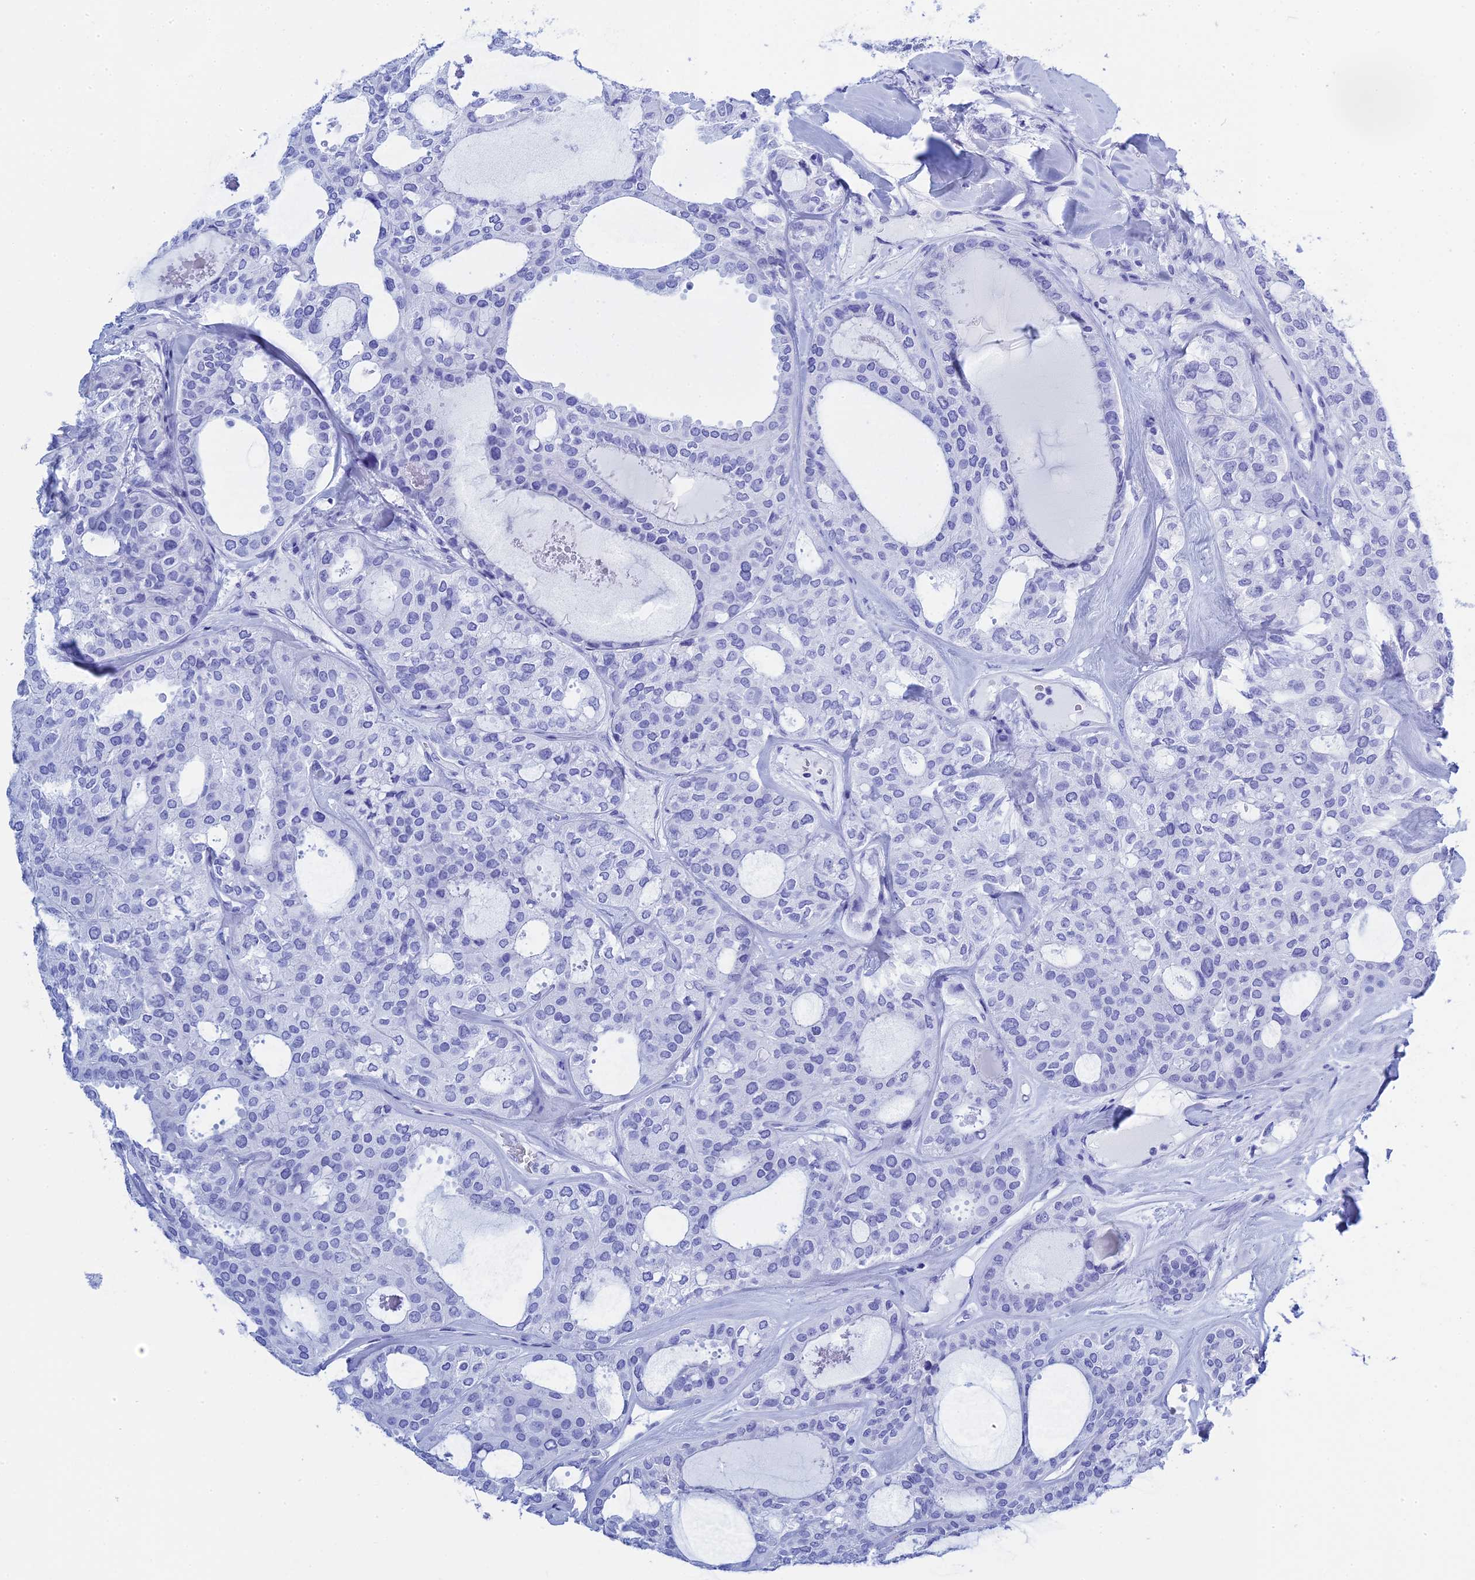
{"staining": {"intensity": "negative", "quantity": "none", "location": "none"}, "tissue": "thyroid cancer", "cell_type": "Tumor cells", "image_type": "cancer", "snomed": [{"axis": "morphology", "description": "Follicular adenoma carcinoma, NOS"}, {"axis": "topography", "description": "Thyroid gland"}], "caption": "Immunohistochemistry of thyroid follicular adenoma carcinoma demonstrates no staining in tumor cells.", "gene": "TEX101", "patient": {"sex": "male", "age": 75}}